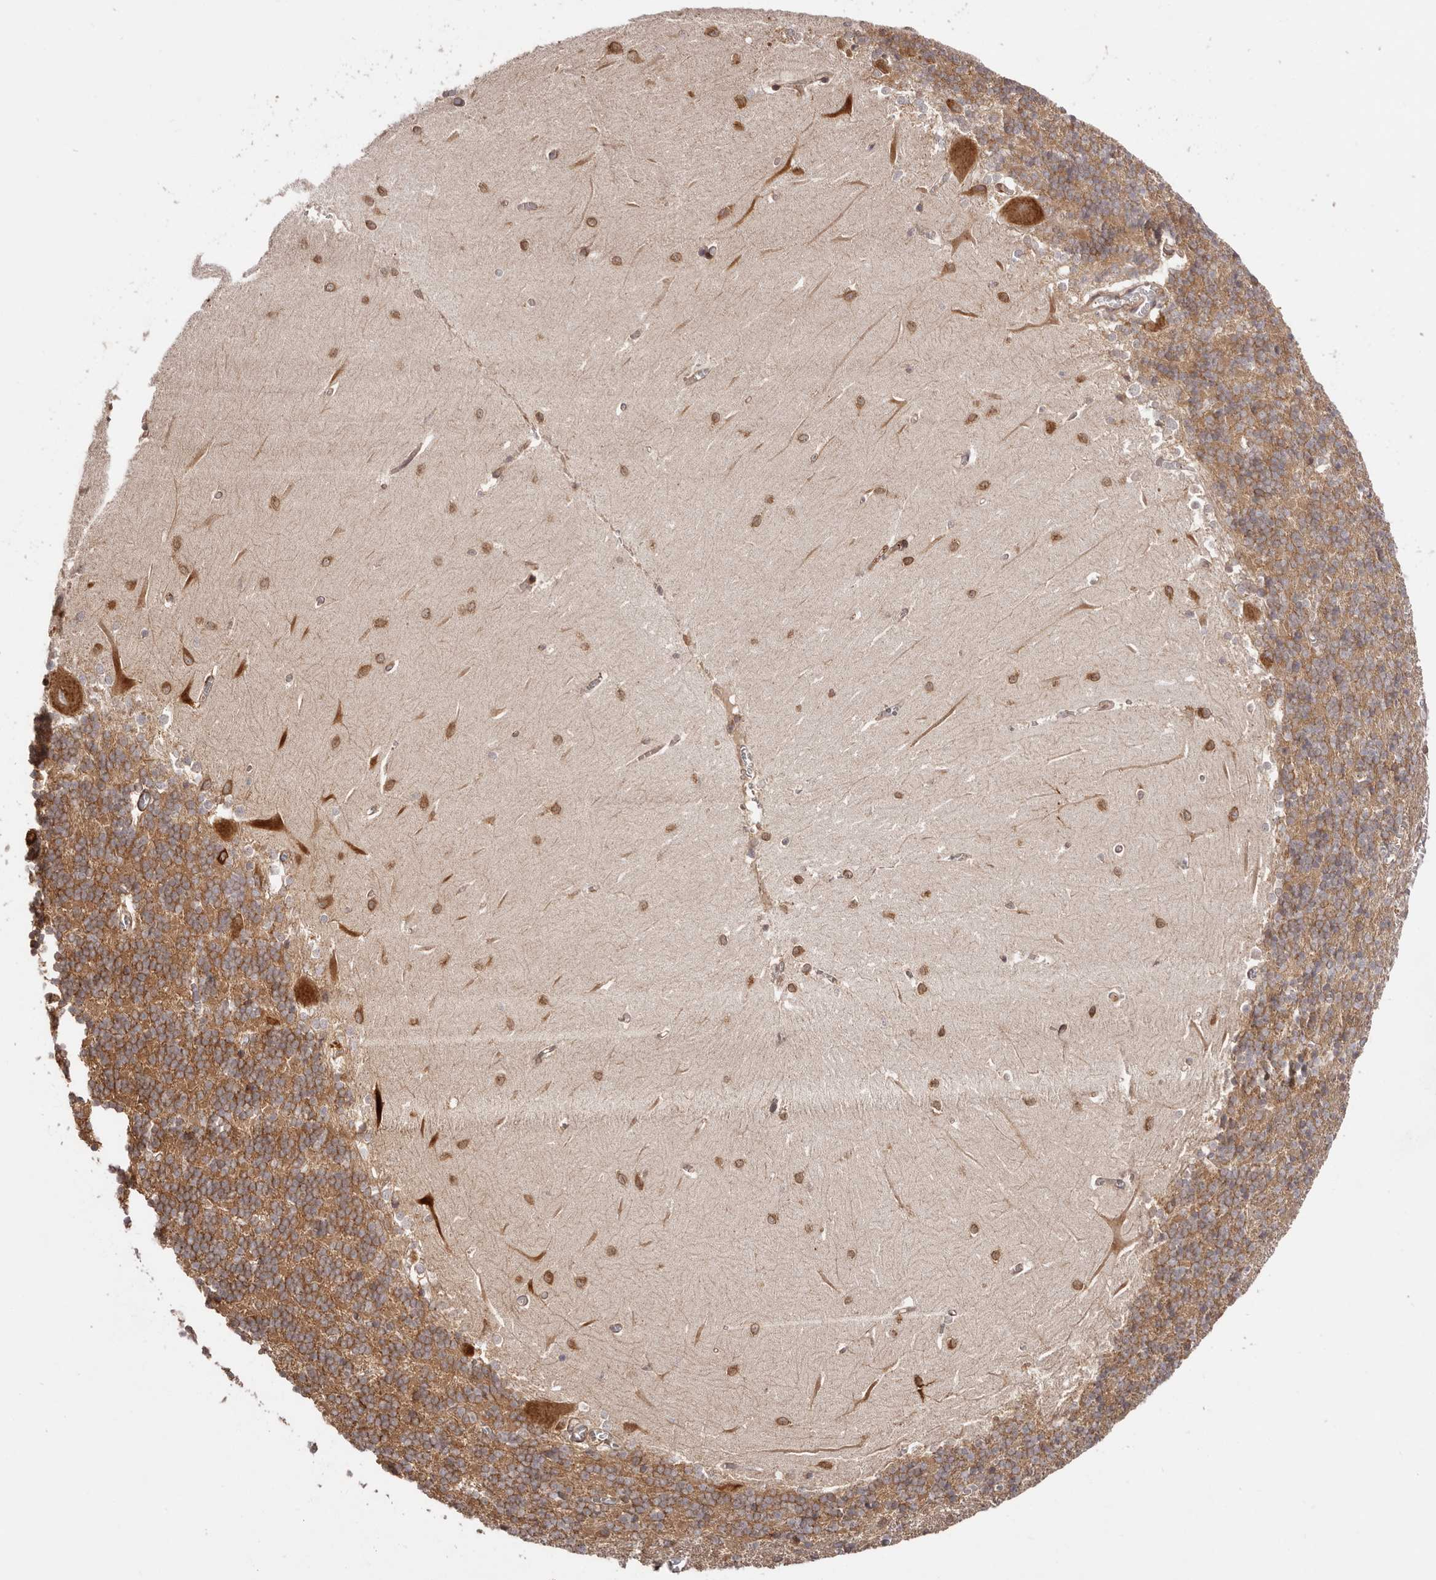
{"staining": {"intensity": "moderate", "quantity": ">75%", "location": "cytoplasmic/membranous"}, "tissue": "cerebellum", "cell_type": "Cells in granular layer", "image_type": "normal", "snomed": [{"axis": "morphology", "description": "Normal tissue, NOS"}, {"axis": "topography", "description": "Cerebellum"}], "caption": "Cerebellum stained with DAB immunohistochemistry demonstrates medium levels of moderate cytoplasmic/membranous expression in about >75% of cells in granular layer.", "gene": "RPS6", "patient": {"sex": "male", "age": 37}}